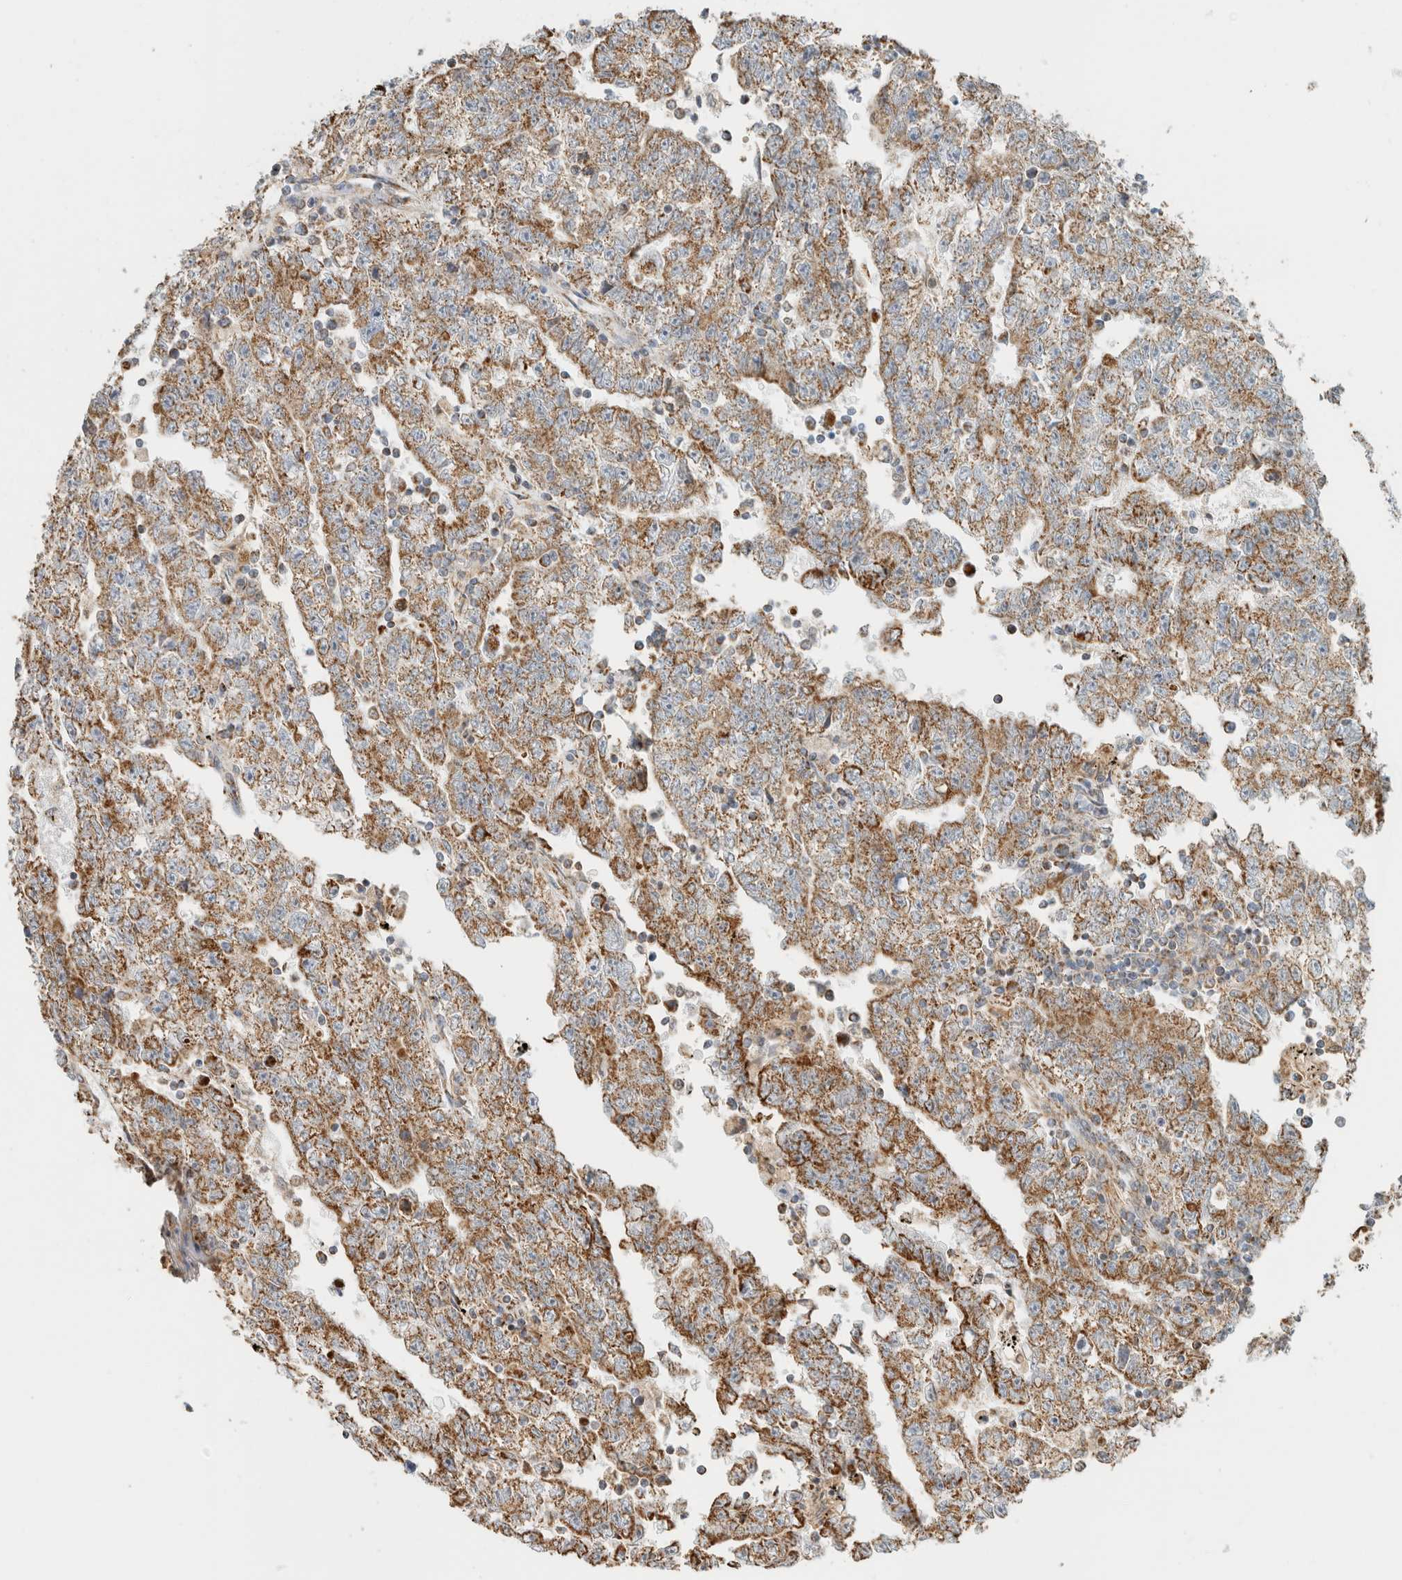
{"staining": {"intensity": "moderate", "quantity": ">75%", "location": "cytoplasmic/membranous"}, "tissue": "testis cancer", "cell_type": "Tumor cells", "image_type": "cancer", "snomed": [{"axis": "morphology", "description": "Carcinoma, Embryonal, NOS"}, {"axis": "topography", "description": "Testis"}], "caption": "Testis embryonal carcinoma was stained to show a protein in brown. There is medium levels of moderate cytoplasmic/membranous expression in approximately >75% of tumor cells.", "gene": "CAPG", "patient": {"sex": "male", "age": 25}}